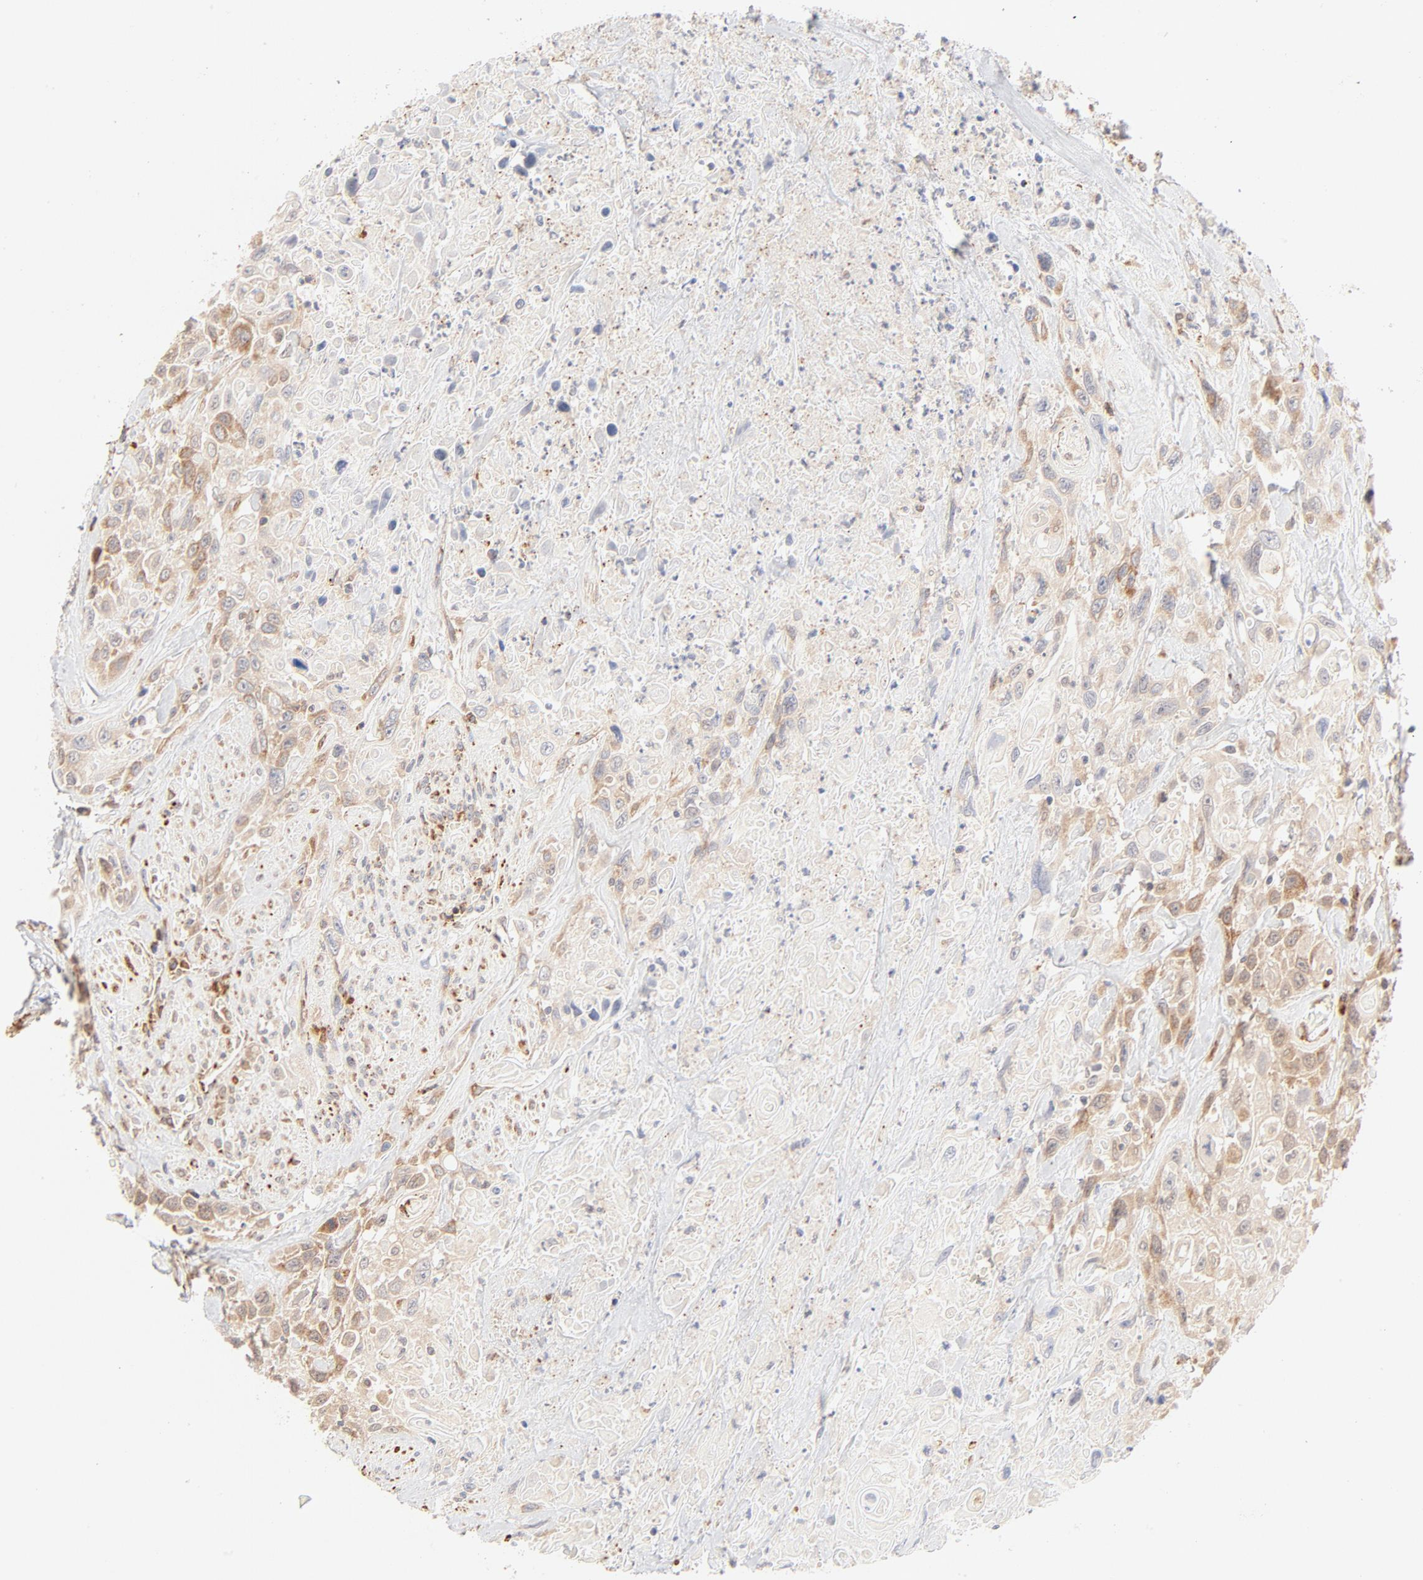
{"staining": {"intensity": "moderate", "quantity": ">75%", "location": "cytoplasmic/membranous"}, "tissue": "urothelial cancer", "cell_type": "Tumor cells", "image_type": "cancer", "snomed": [{"axis": "morphology", "description": "Urothelial carcinoma, High grade"}, {"axis": "topography", "description": "Urinary bladder"}], "caption": "Tumor cells reveal medium levels of moderate cytoplasmic/membranous staining in about >75% of cells in human high-grade urothelial carcinoma.", "gene": "PARP12", "patient": {"sex": "female", "age": 84}}